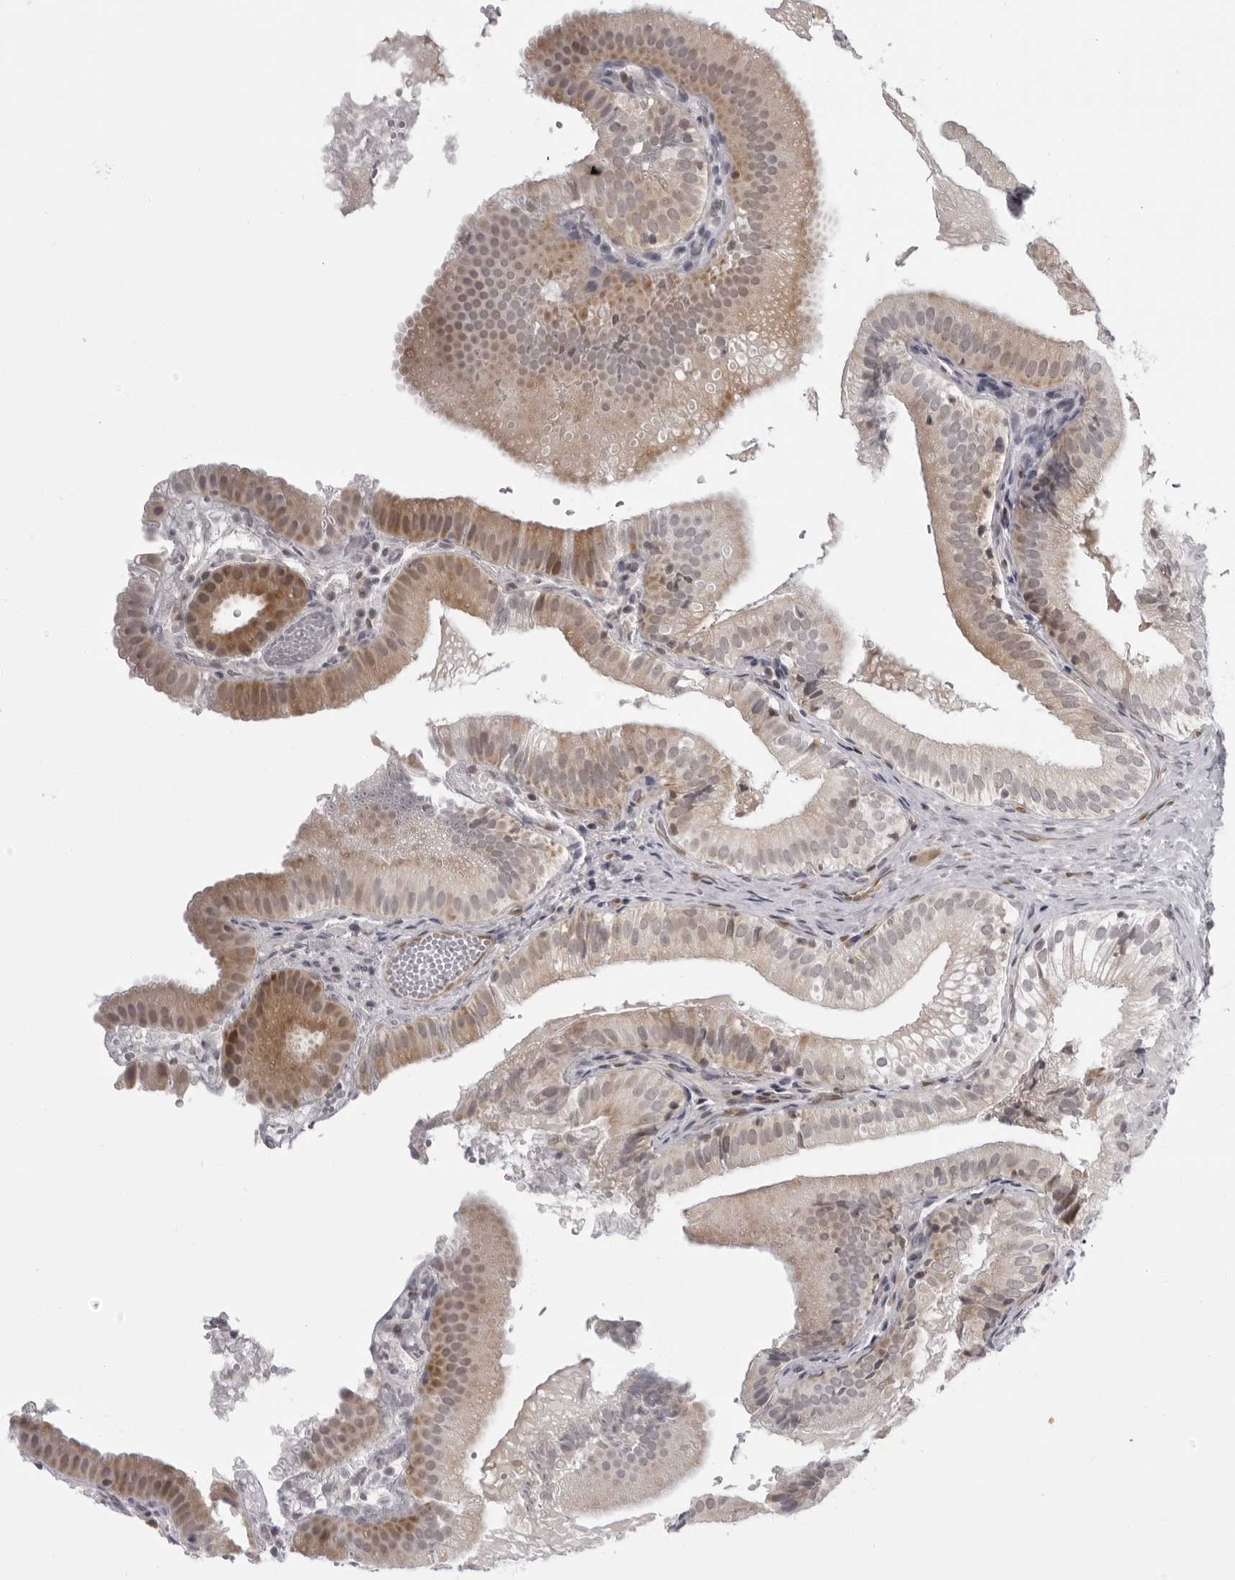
{"staining": {"intensity": "moderate", "quantity": "25%-75%", "location": "cytoplasmic/membranous"}, "tissue": "gallbladder", "cell_type": "Glandular cells", "image_type": "normal", "snomed": [{"axis": "morphology", "description": "Normal tissue, NOS"}, {"axis": "topography", "description": "Gallbladder"}], "caption": "Gallbladder stained for a protein reveals moderate cytoplasmic/membranous positivity in glandular cells. (DAB (3,3'-diaminobenzidine) IHC, brown staining for protein, blue staining for nuclei).", "gene": "MAPK12", "patient": {"sex": "female", "age": 30}}